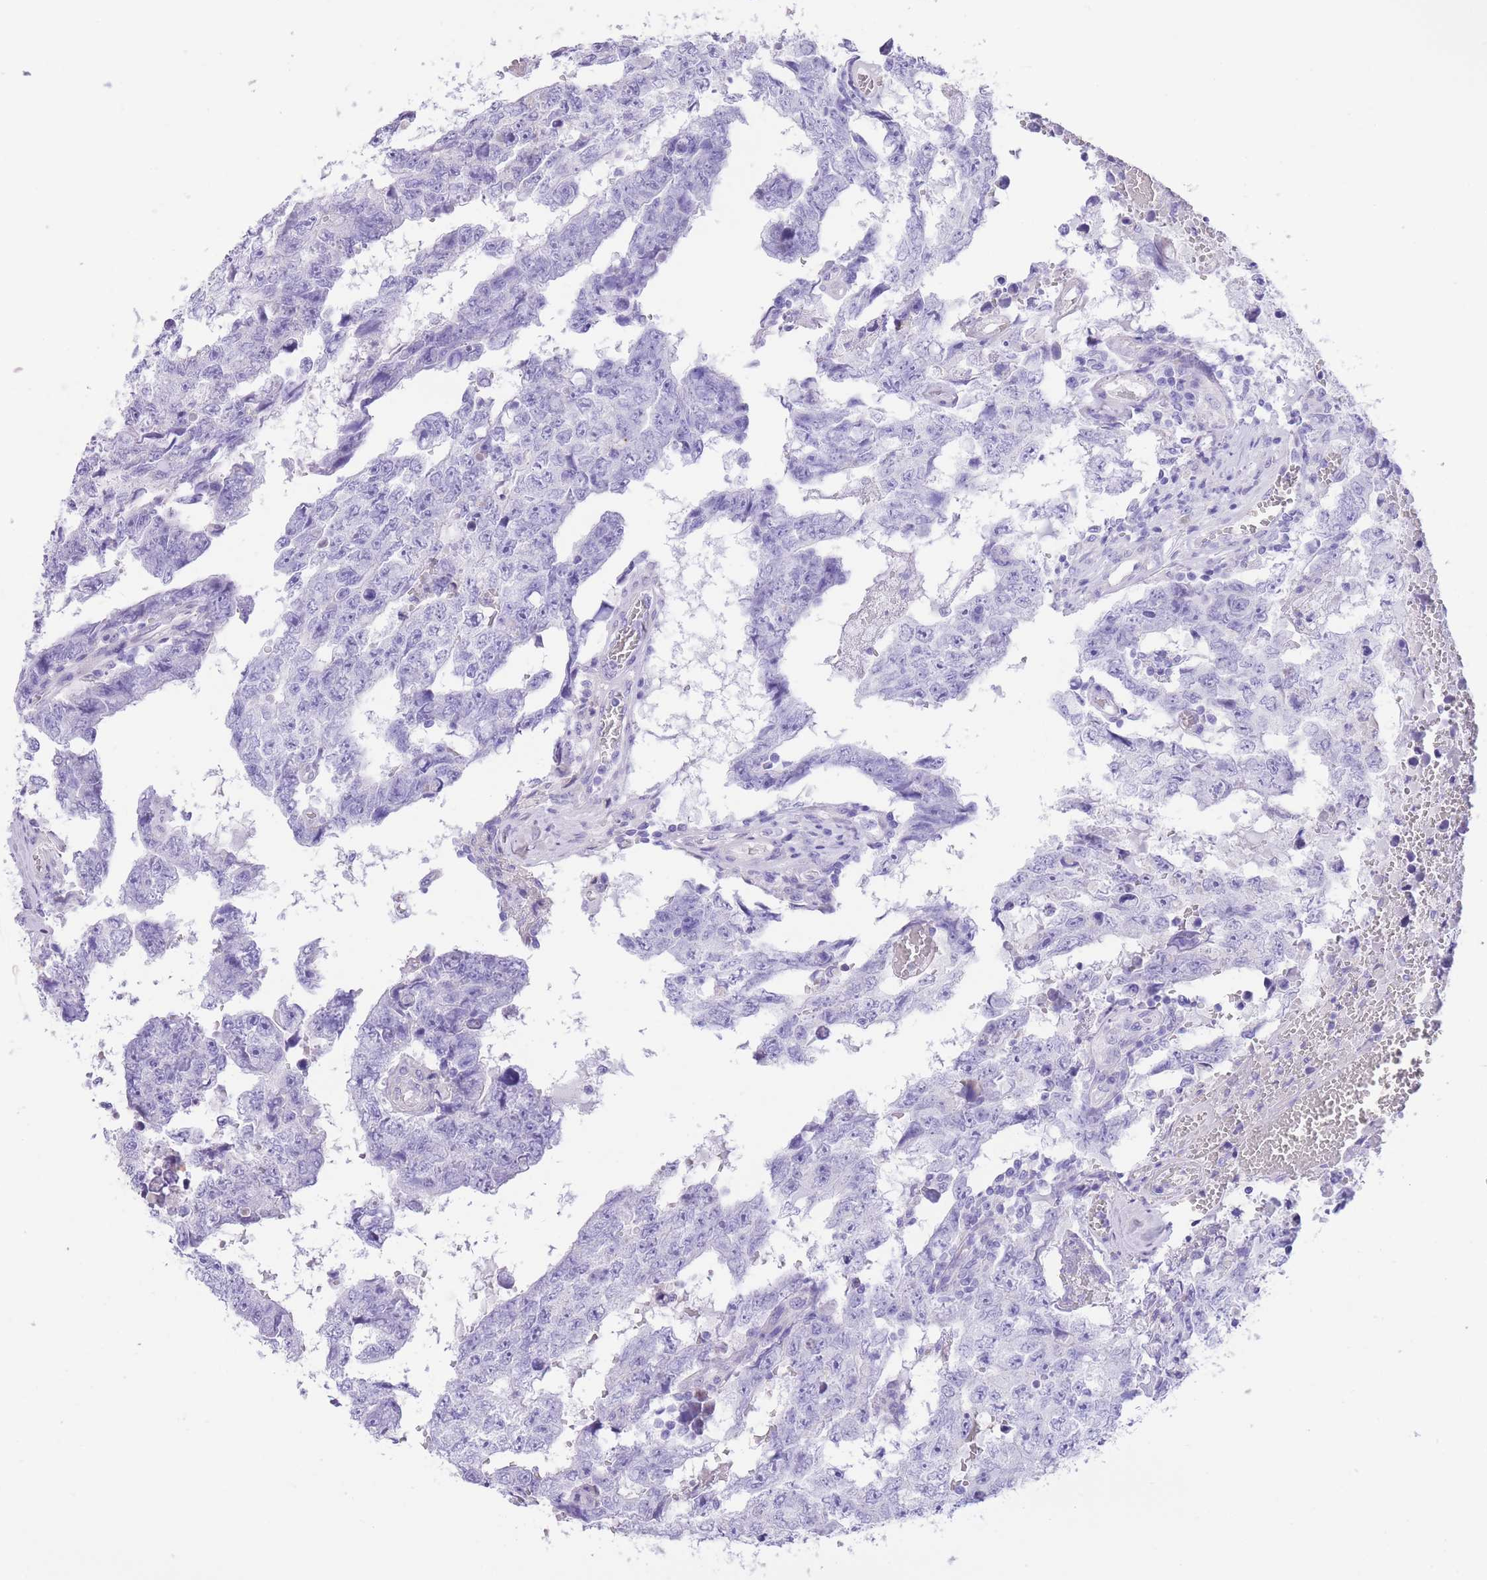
{"staining": {"intensity": "negative", "quantity": "none", "location": "none"}, "tissue": "testis cancer", "cell_type": "Tumor cells", "image_type": "cancer", "snomed": [{"axis": "morphology", "description": "Carcinoma, Embryonal, NOS"}, {"axis": "topography", "description": "Testis"}], "caption": "Tumor cells are negative for brown protein staining in testis cancer (embryonal carcinoma).", "gene": "RAI2", "patient": {"sex": "male", "age": 25}}